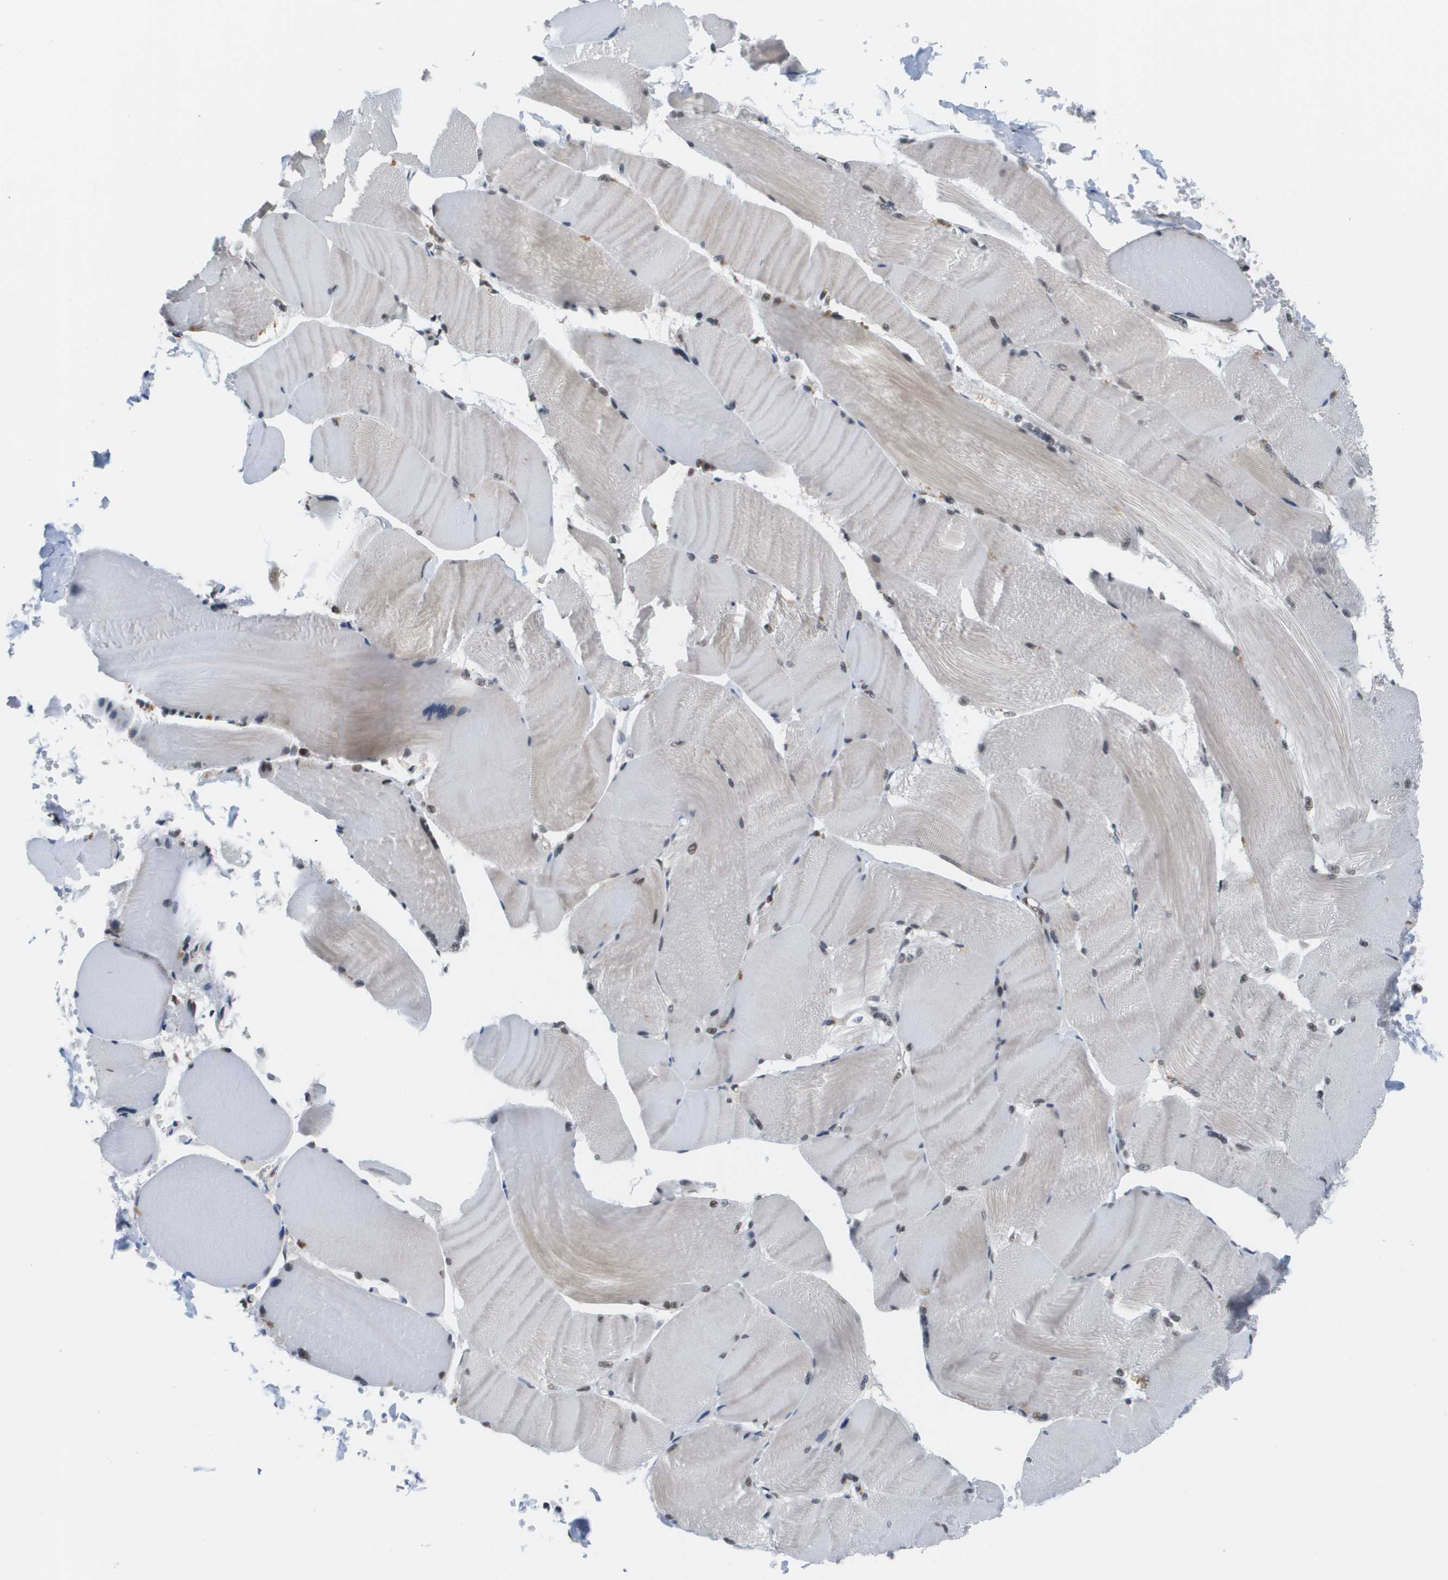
{"staining": {"intensity": "moderate", "quantity": "<25%", "location": "cytoplasmic/membranous,nuclear"}, "tissue": "skeletal muscle", "cell_type": "Myocytes", "image_type": "normal", "snomed": [{"axis": "morphology", "description": "Normal tissue, NOS"}, {"axis": "topography", "description": "Skin"}, {"axis": "topography", "description": "Skeletal muscle"}], "caption": "Immunohistochemical staining of benign human skeletal muscle displays low levels of moderate cytoplasmic/membranous,nuclear expression in approximately <25% of myocytes. (DAB IHC with brightfield microscopy, high magnification).", "gene": "ISY1", "patient": {"sex": "male", "age": 83}}